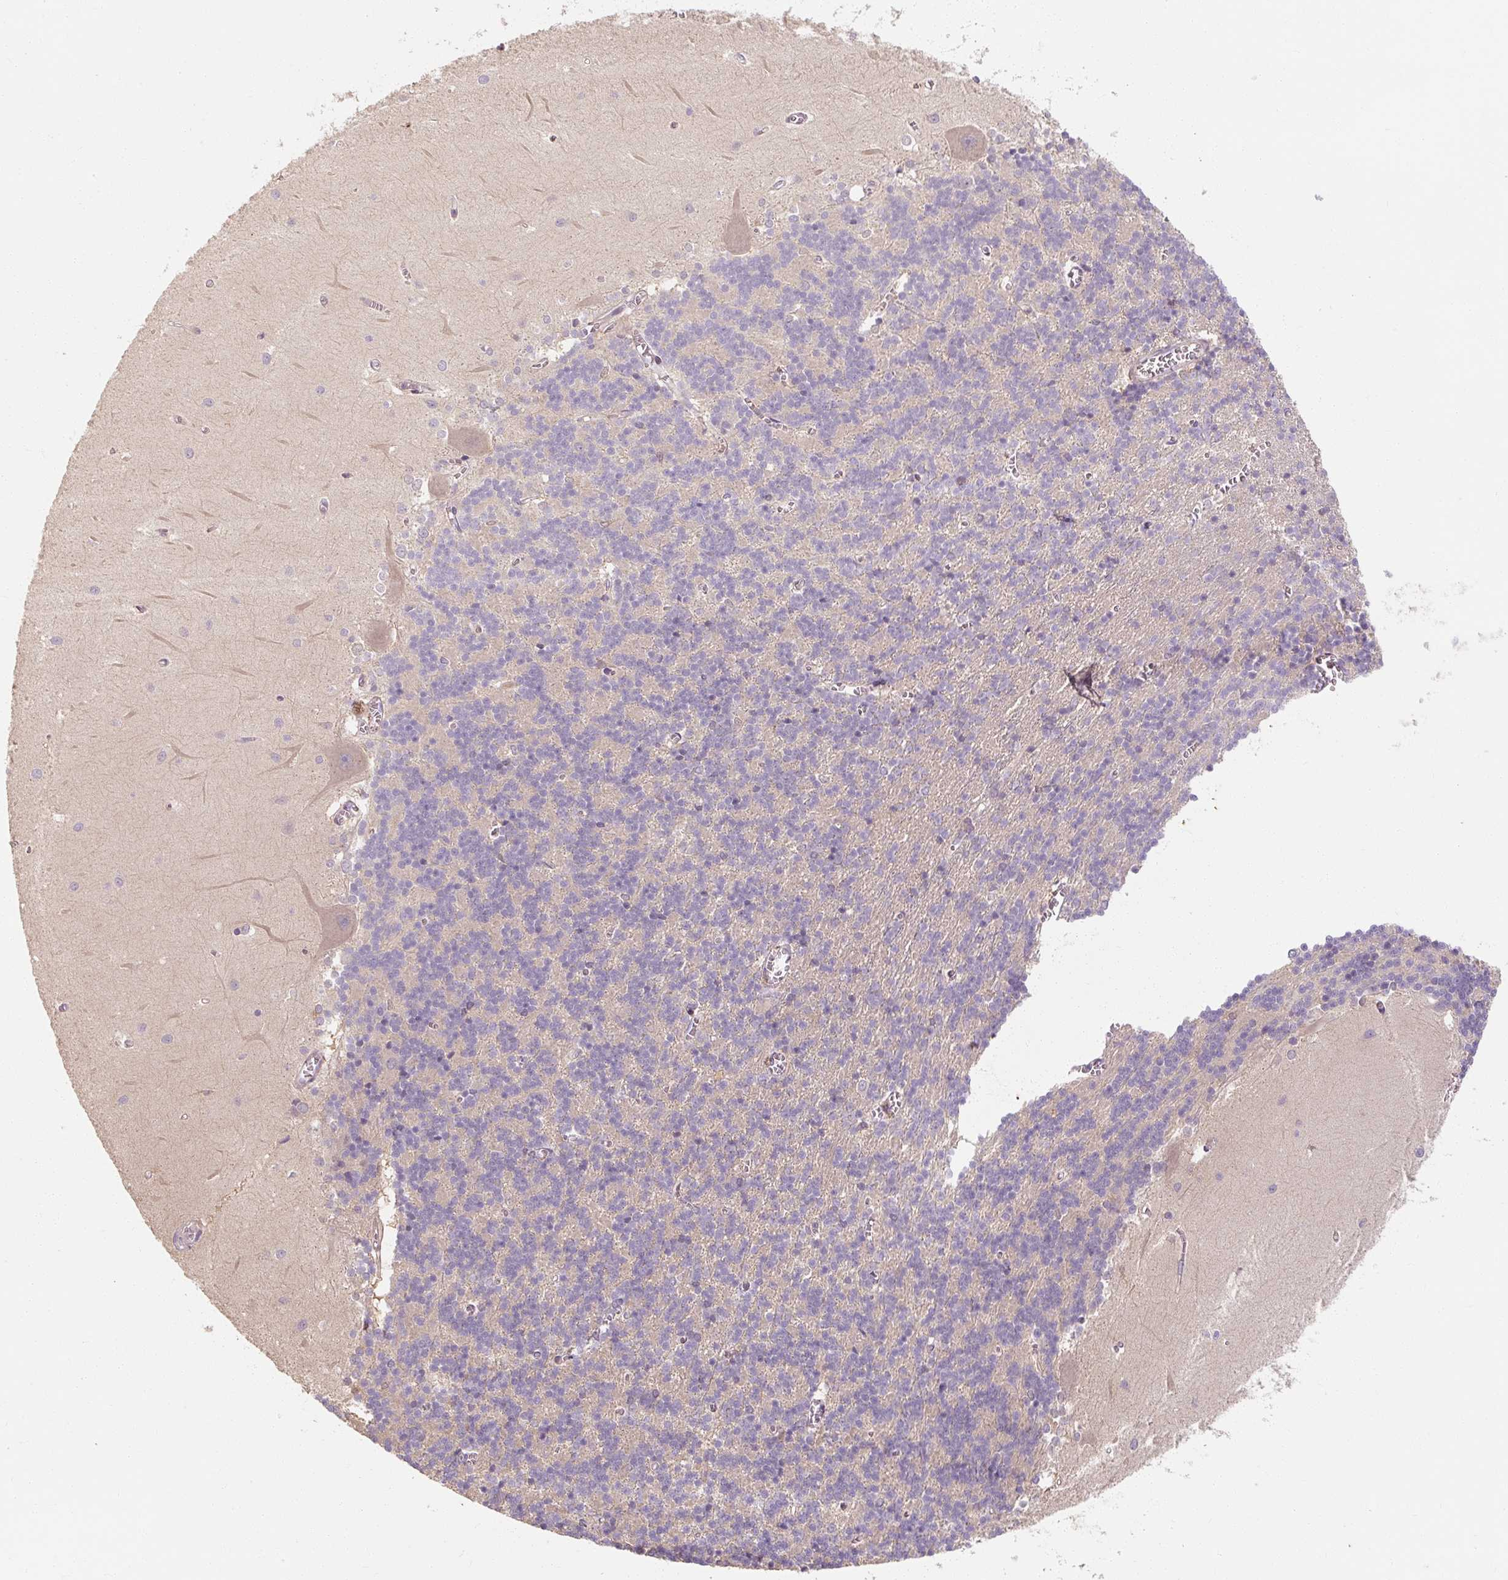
{"staining": {"intensity": "negative", "quantity": "none", "location": "none"}, "tissue": "cerebellum", "cell_type": "Cells in granular layer", "image_type": "normal", "snomed": [{"axis": "morphology", "description": "Normal tissue, NOS"}, {"axis": "topography", "description": "Cerebellum"}], "caption": "Immunohistochemical staining of benign cerebellum reveals no significant staining in cells in granular layer. (DAB (3,3'-diaminobenzidine) immunohistochemistry (IHC), high magnification).", "gene": "RB1CC1", "patient": {"sex": "male", "age": 37}}